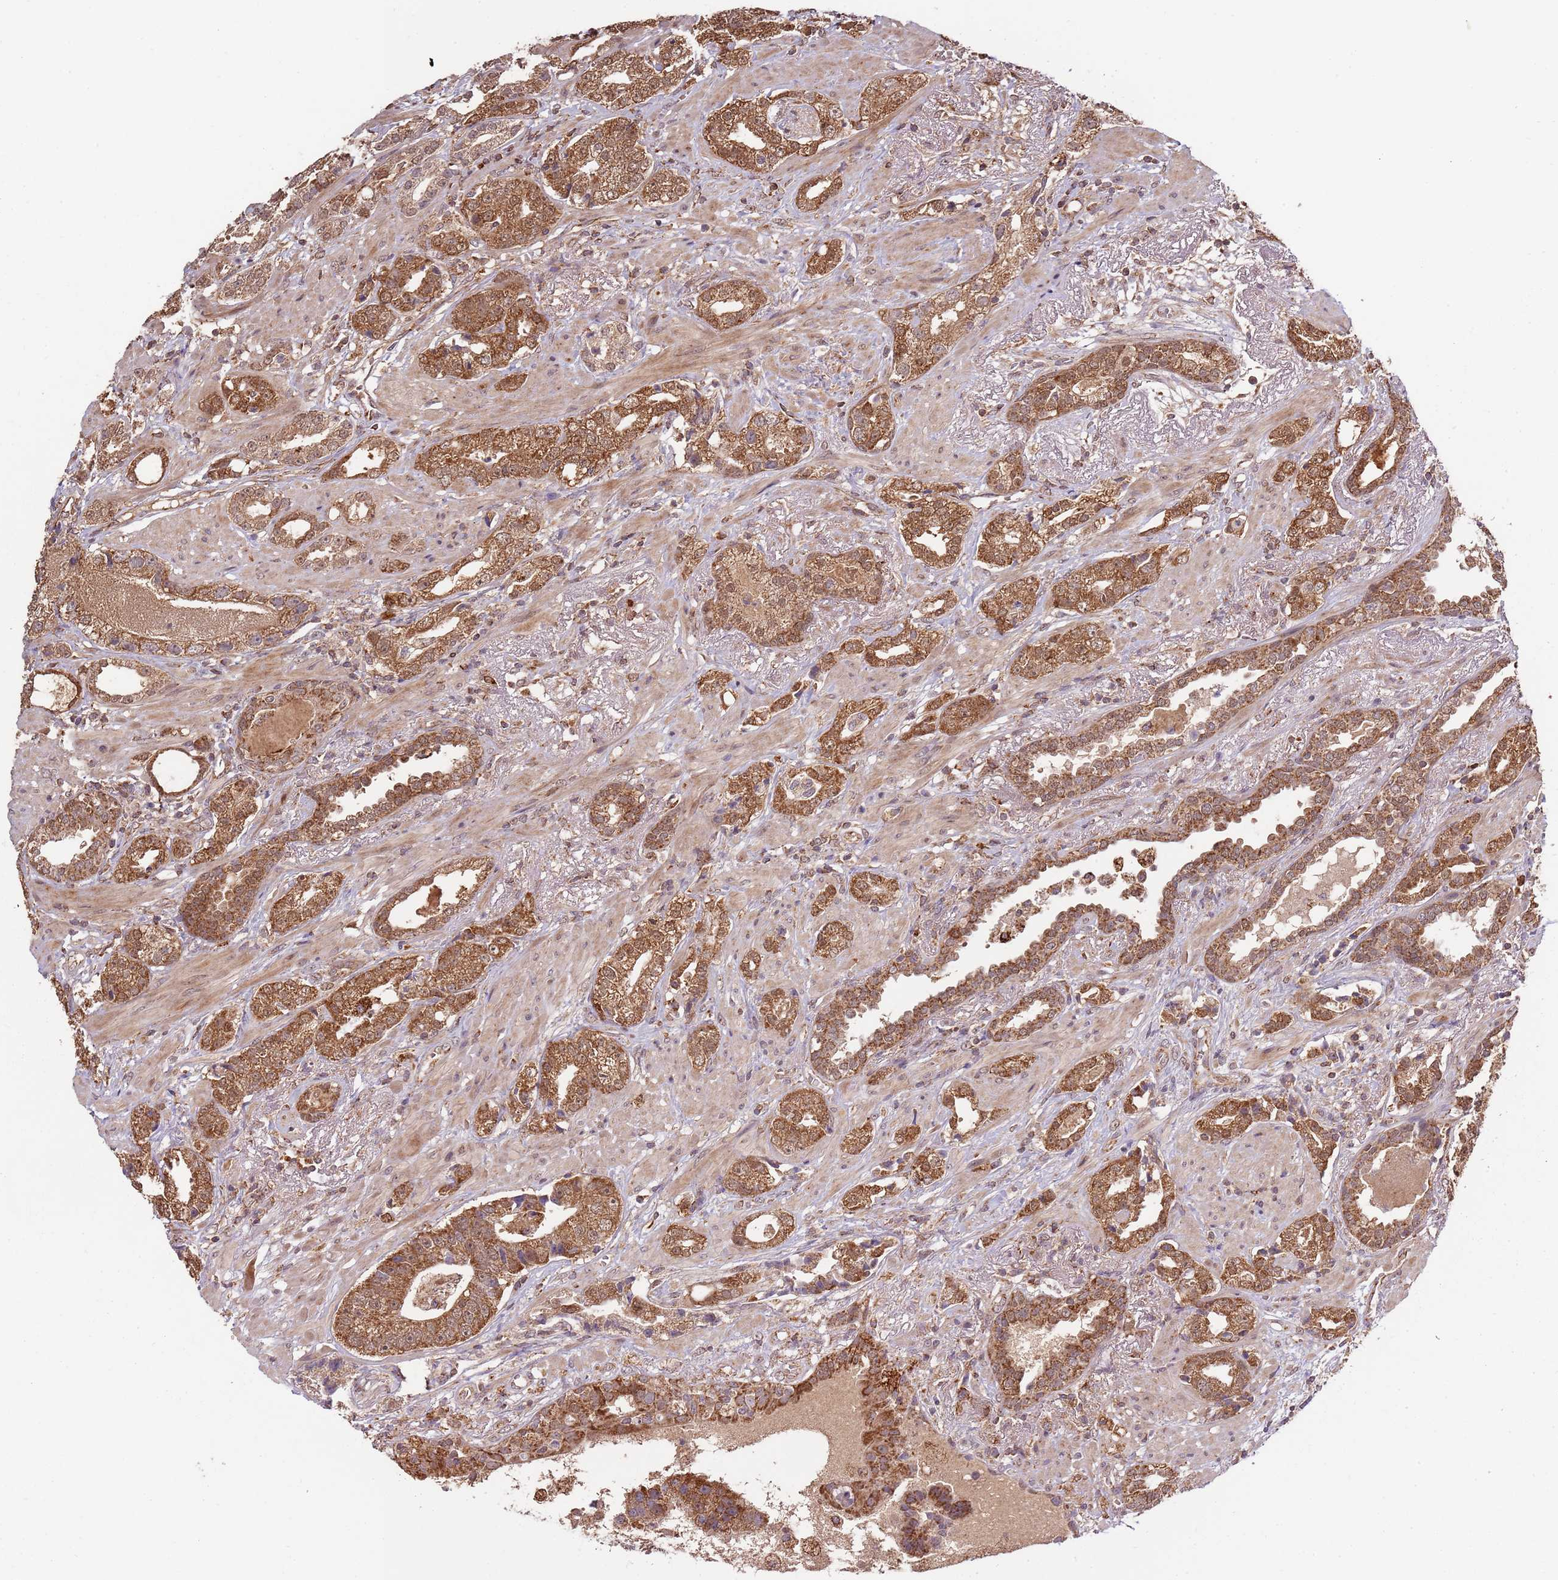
{"staining": {"intensity": "moderate", "quantity": ">75%", "location": "cytoplasmic/membranous,nuclear"}, "tissue": "prostate cancer", "cell_type": "Tumor cells", "image_type": "cancer", "snomed": [{"axis": "morphology", "description": "Adenocarcinoma, High grade"}, {"axis": "topography", "description": "Prostate"}], "caption": "Moderate cytoplasmic/membranous and nuclear staining is appreciated in approximately >75% of tumor cells in prostate adenocarcinoma (high-grade).", "gene": "IL17RD", "patient": {"sex": "male", "age": 71}}